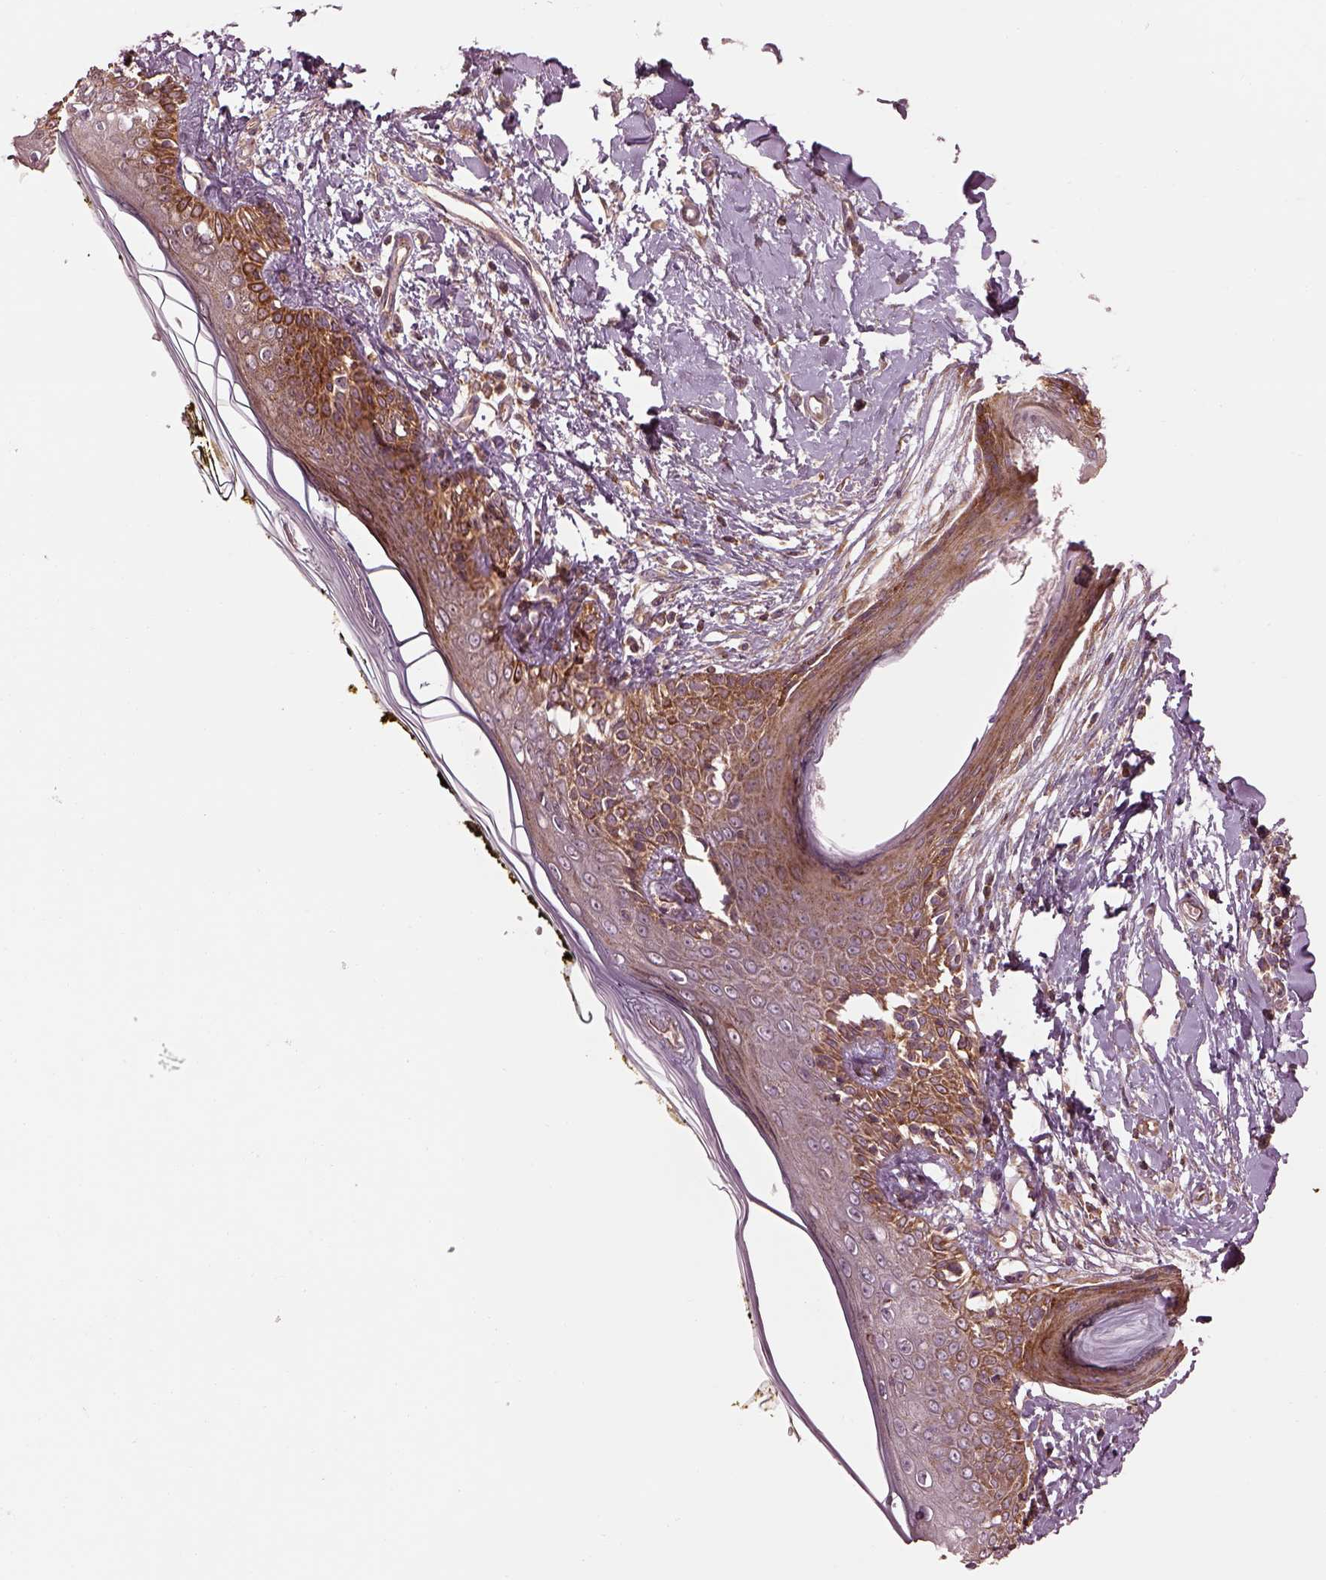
{"staining": {"intensity": "moderate", "quantity": "25%-75%", "location": "cytoplasmic/membranous"}, "tissue": "skin", "cell_type": "Fibroblasts", "image_type": "normal", "snomed": [{"axis": "morphology", "description": "Normal tissue, NOS"}, {"axis": "topography", "description": "Skin"}], "caption": "Immunohistochemistry (IHC) of unremarkable skin shows medium levels of moderate cytoplasmic/membranous positivity in about 25%-75% of fibroblasts. The staining is performed using DAB brown chromogen to label protein expression. The nuclei are counter-stained blue using hematoxylin.", "gene": "LSM14A", "patient": {"sex": "male", "age": 76}}